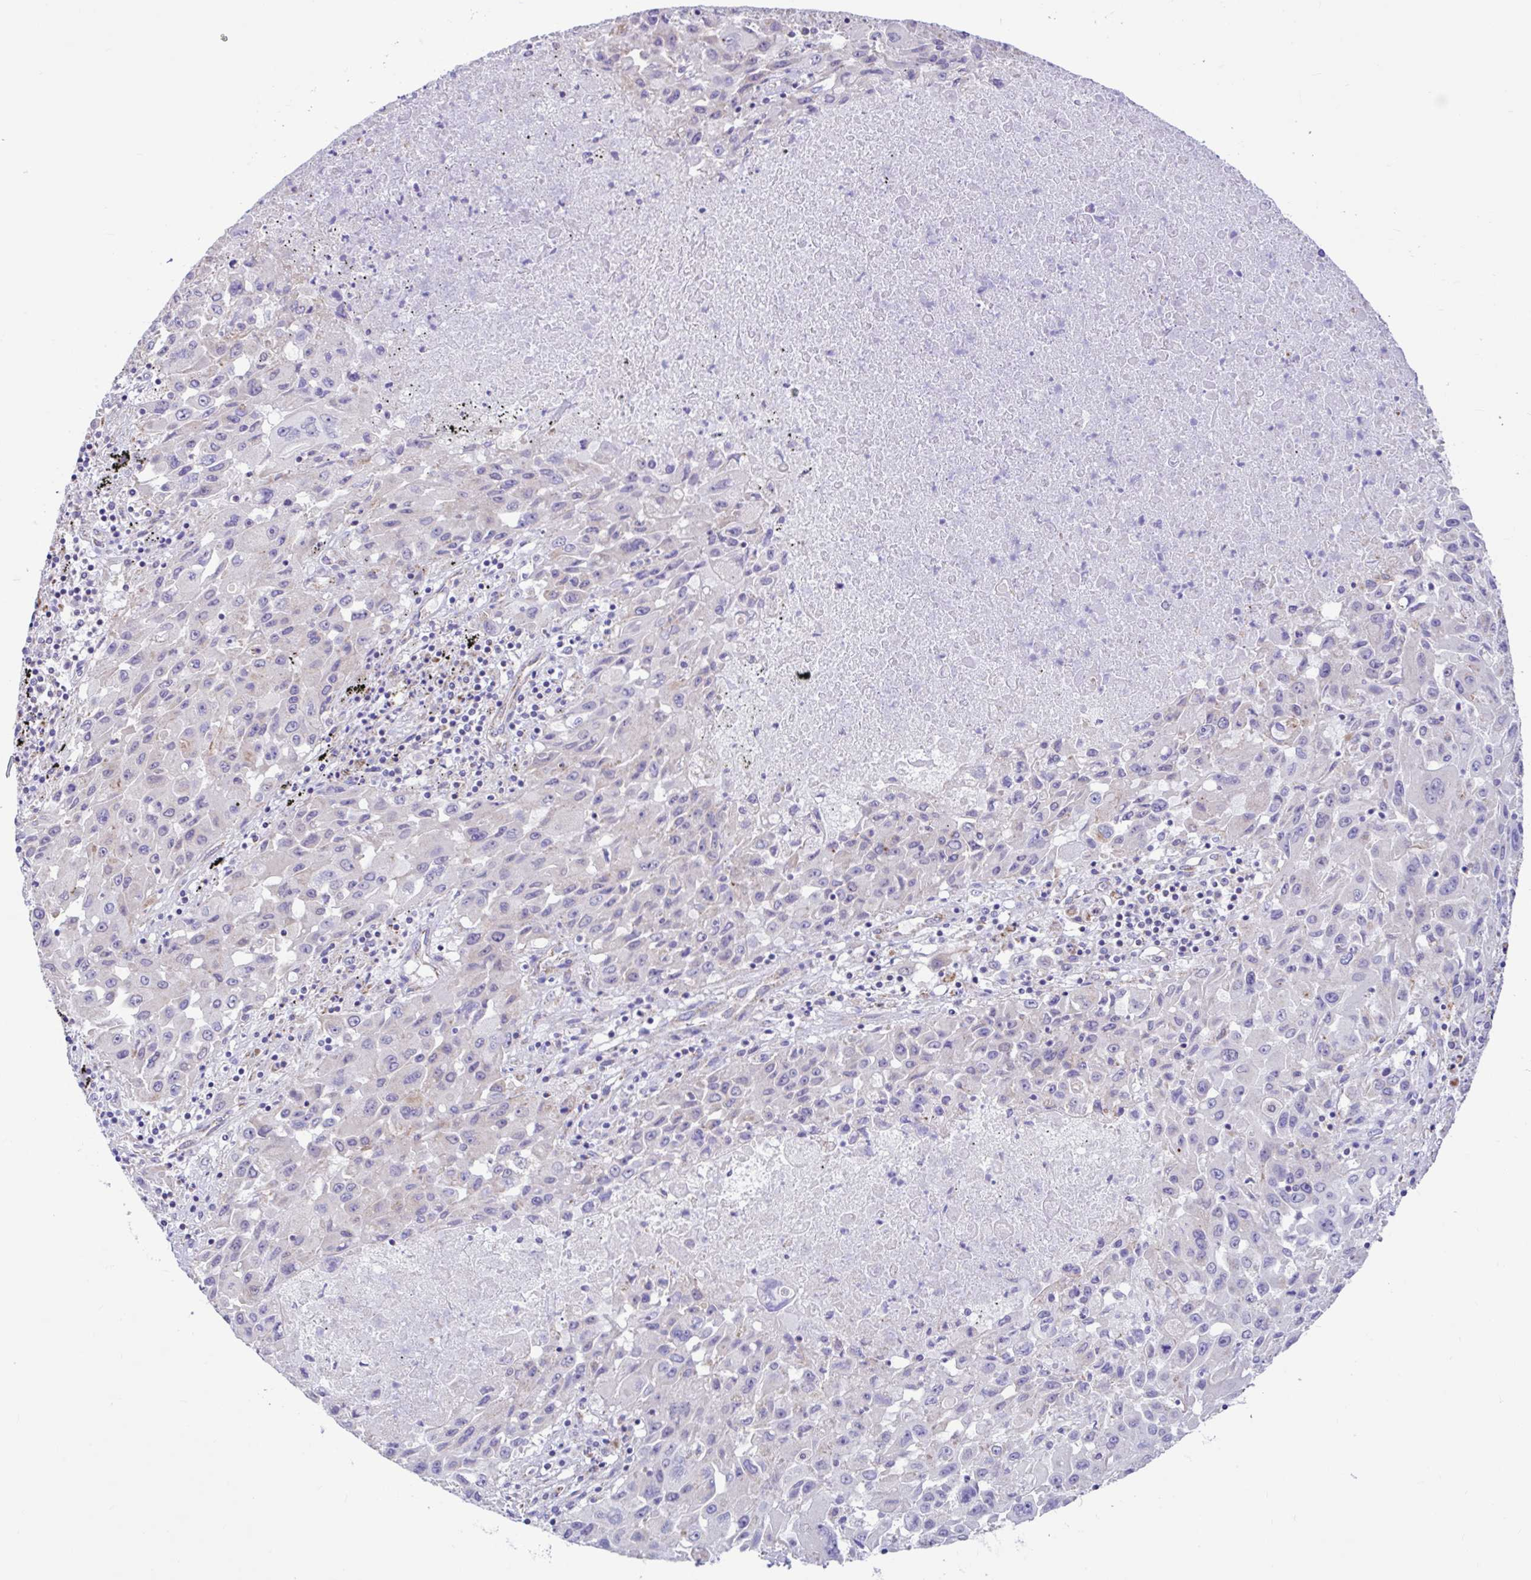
{"staining": {"intensity": "negative", "quantity": "none", "location": "none"}, "tissue": "lung cancer", "cell_type": "Tumor cells", "image_type": "cancer", "snomed": [{"axis": "morphology", "description": "Squamous cell carcinoma, NOS"}, {"axis": "topography", "description": "Lung"}], "caption": "A photomicrograph of lung squamous cell carcinoma stained for a protein reveals no brown staining in tumor cells.", "gene": "NDUFS2", "patient": {"sex": "male", "age": 63}}